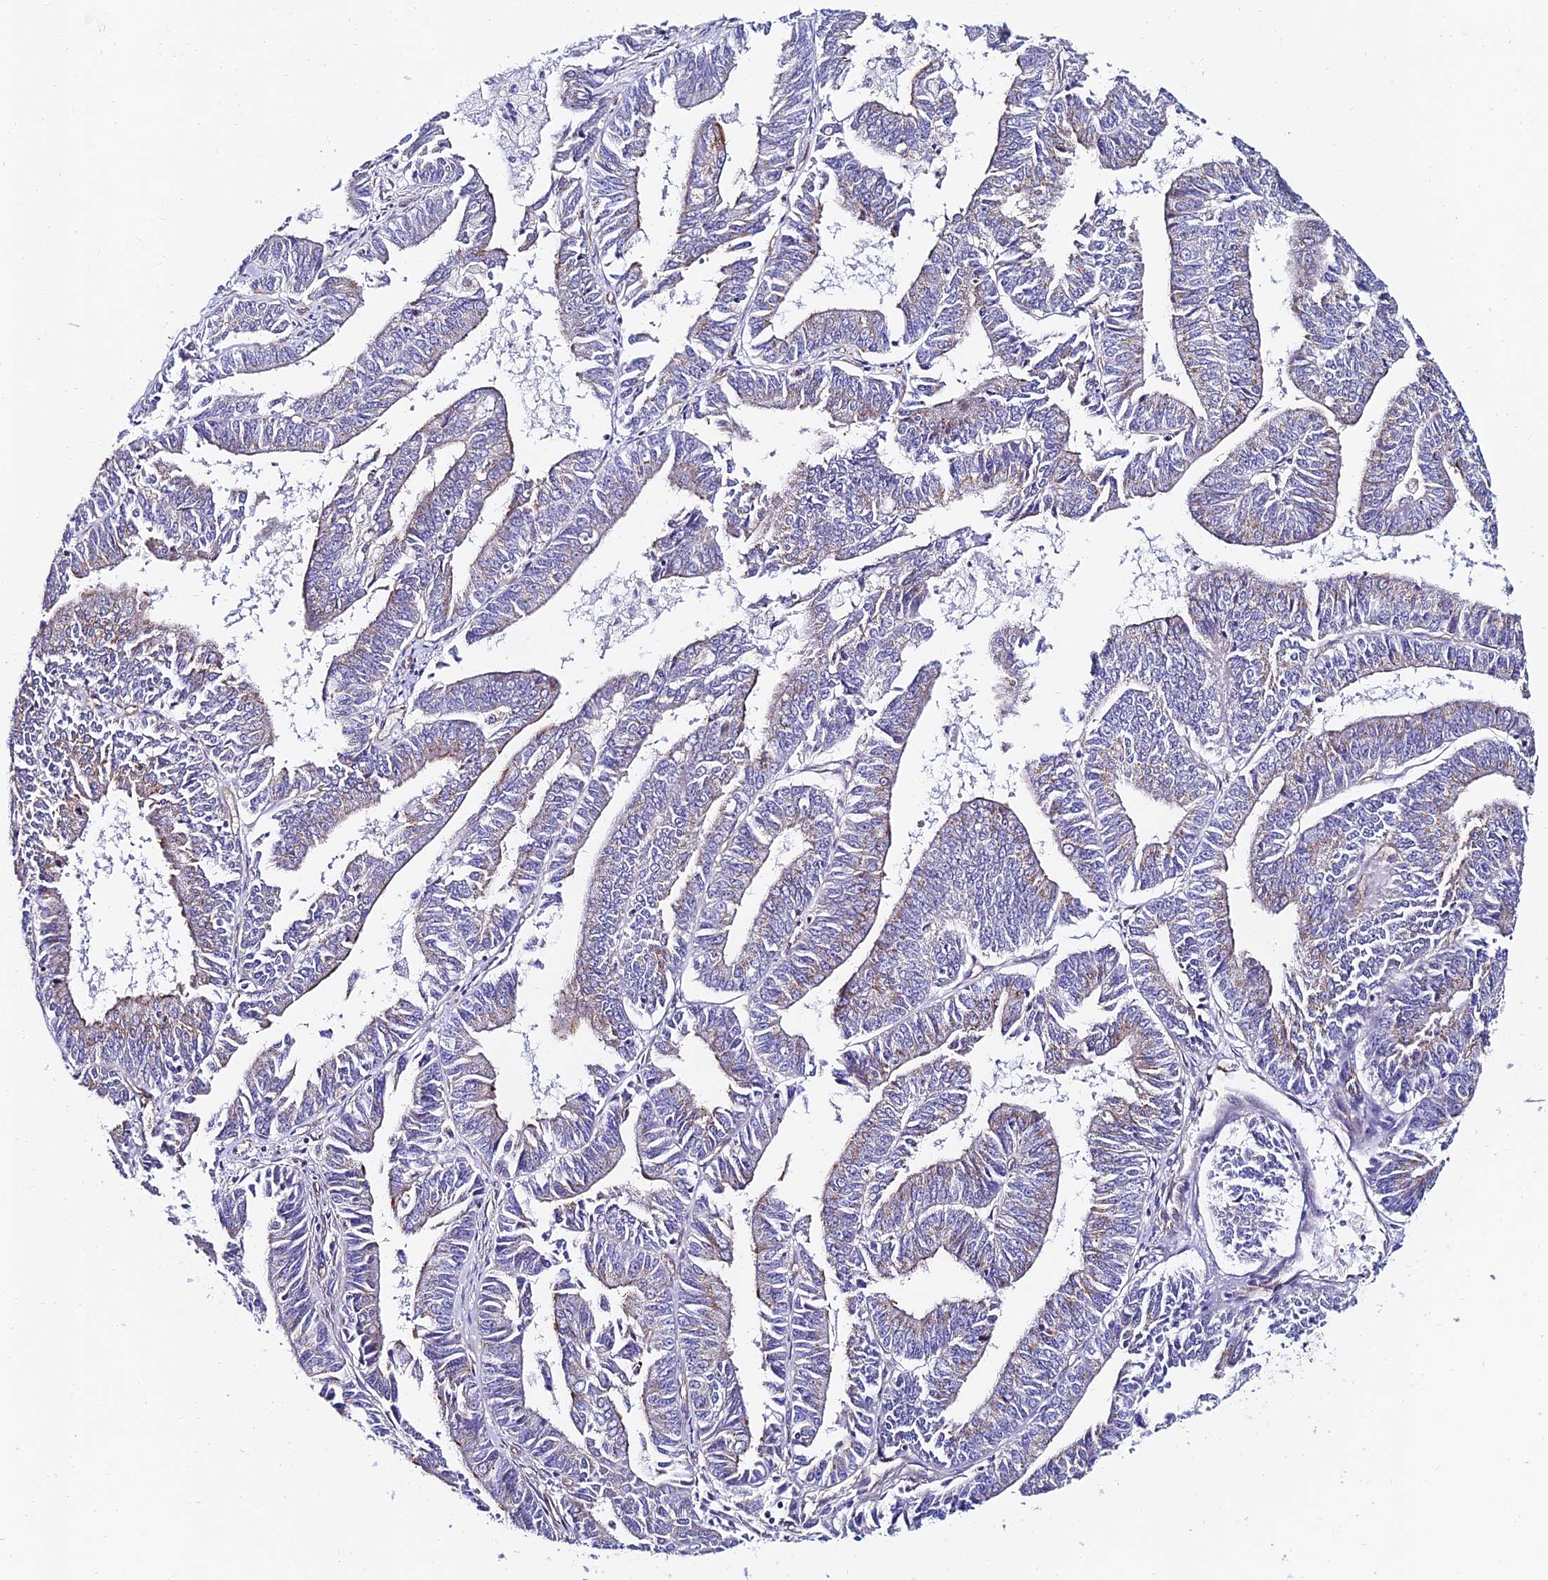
{"staining": {"intensity": "weak", "quantity": "<25%", "location": "cytoplasmic/membranous"}, "tissue": "endometrial cancer", "cell_type": "Tumor cells", "image_type": "cancer", "snomed": [{"axis": "morphology", "description": "Adenocarcinoma, NOS"}, {"axis": "topography", "description": "Endometrium"}], "caption": "This micrograph is of endometrial cancer (adenocarcinoma) stained with immunohistochemistry (IHC) to label a protein in brown with the nuclei are counter-stained blue. There is no staining in tumor cells. The staining was performed using DAB to visualize the protein expression in brown, while the nuclei were stained in blue with hematoxylin (Magnification: 20x).", "gene": "ADGRF3", "patient": {"sex": "female", "age": 73}}